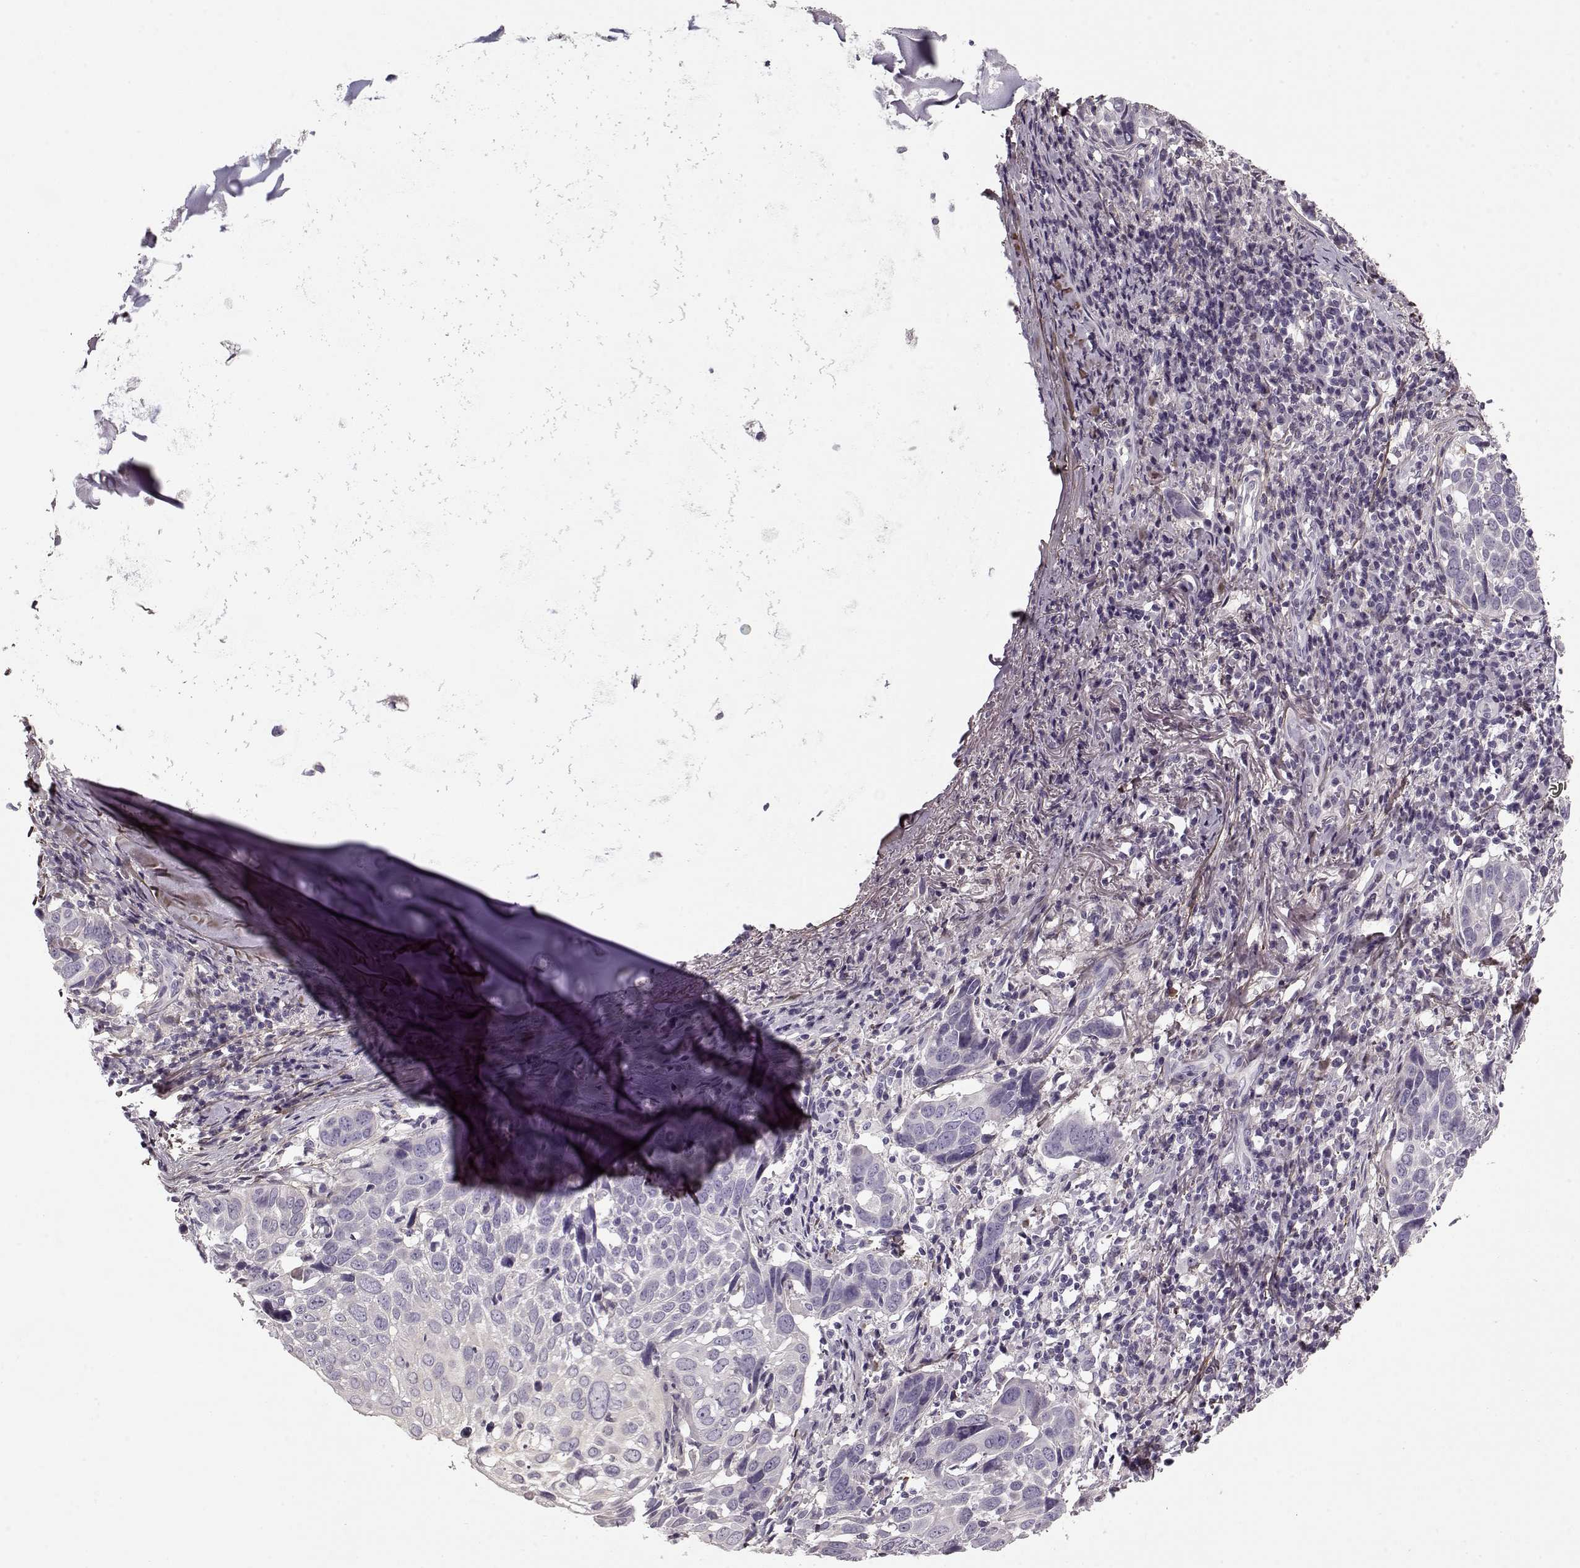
{"staining": {"intensity": "negative", "quantity": "none", "location": "none"}, "tissue": "lung cancer", "cell_type": "Tumor cells", "image_type": "cancer", "snomed": [{"axis": "morphology", "description": "Squamous cell carcinoma, NOS"}, {"axis": "topography", "description": "Lung"}], "caption": "Image shows no significant protein staining in tumor cells of lung cancer.", "gene": "LUM", "patient": {"sex": "male", "age": 57}}